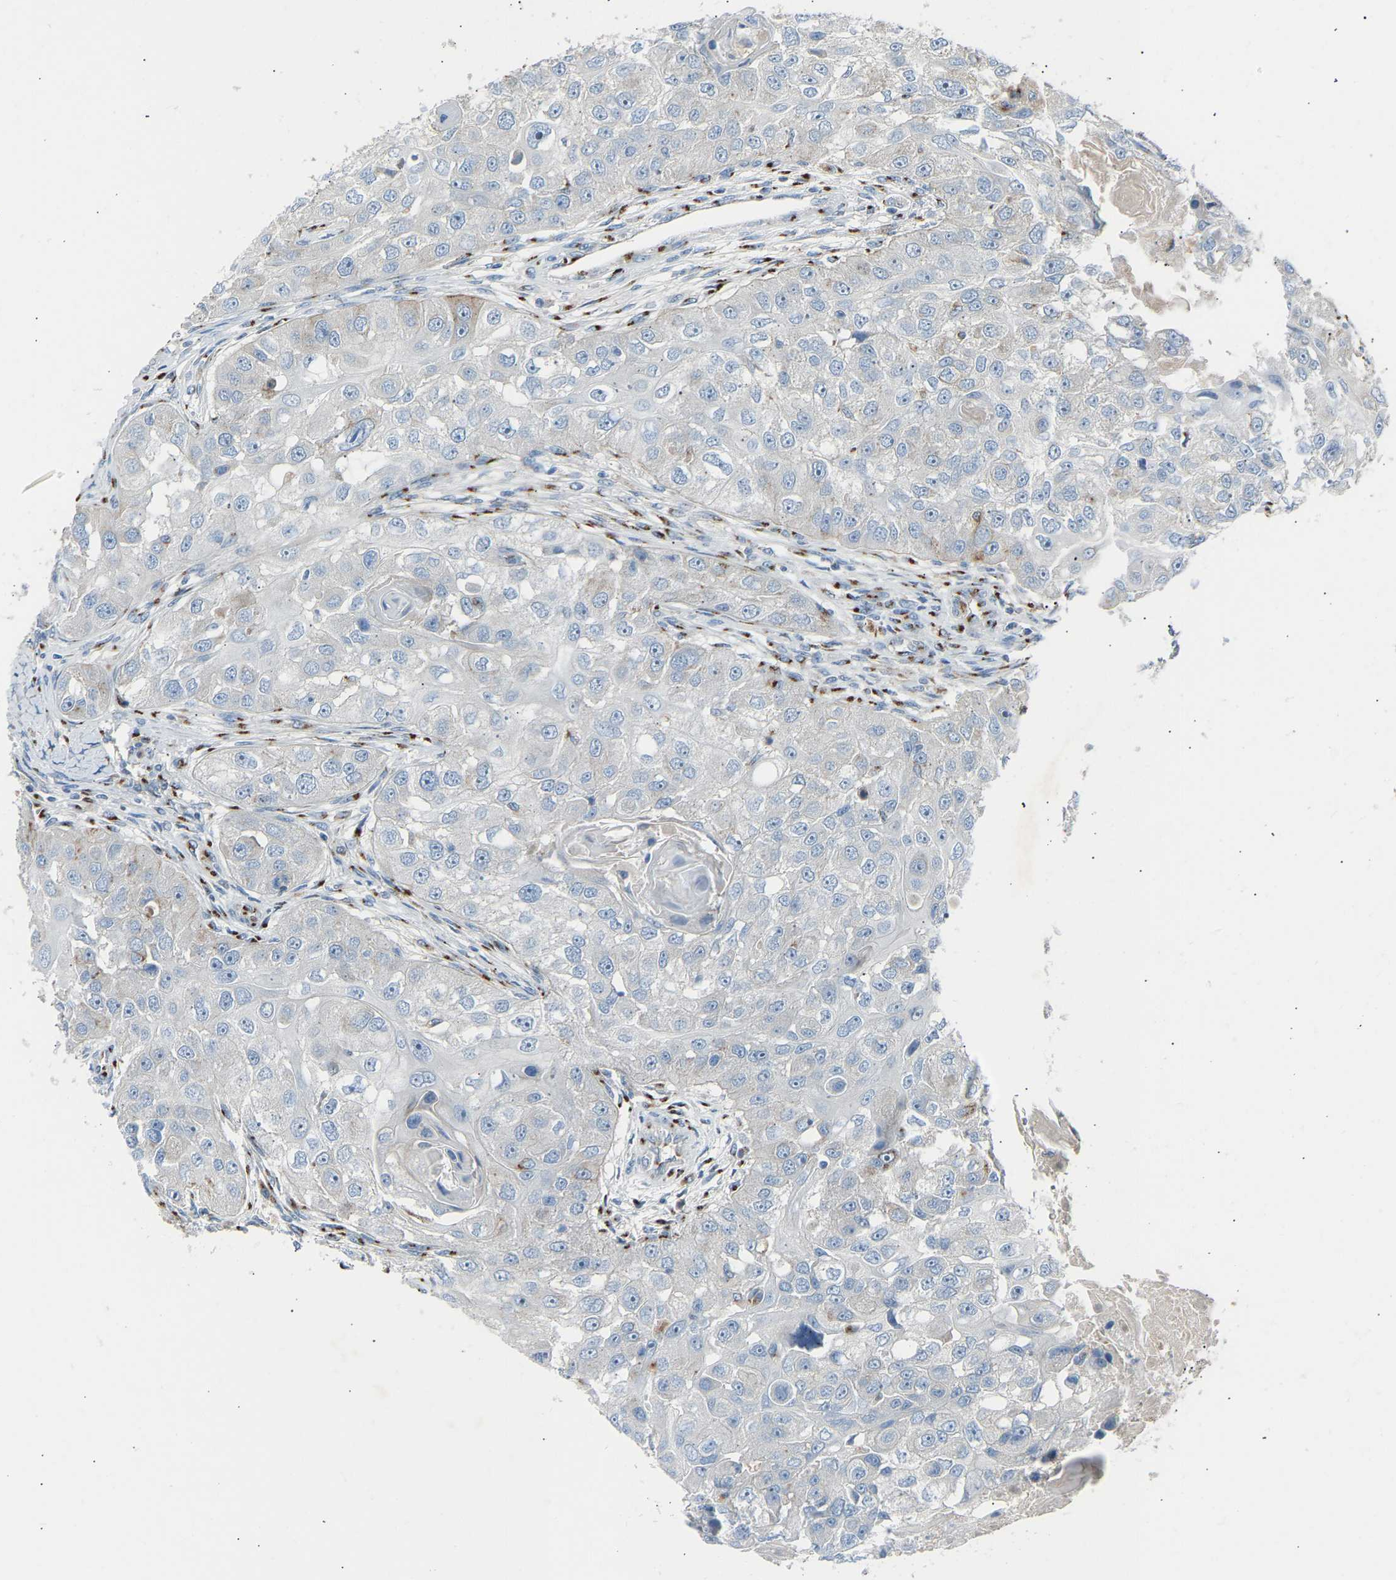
{"staining": {"intensity": "moderate", "quantity": "<25%", "location": "cytoplasmic/membranous"}, "tissue": "head and neck cancer", "cell_type": "Tumor cells", "image_type": "cancer", "snomed": [{"axis": "morphology", "description": "Normal tissue, NOS"}, {"axis": "morphology", "description": "Squamous cell carcinoma, NOS"}, {"axis": "topography", "description": "Skeletal muscle"}, {"axis": "topography", "description": "Head-Neck"}], "caption": "DAB immunohistochemical staining of human head and neck squamous cell carcinoma displays moderate cytoplasmic/membranous protein expression in approximately <25% of tumor cells.", "gene": "CYREN", "patient": {"sex": "male", "age": 51}}